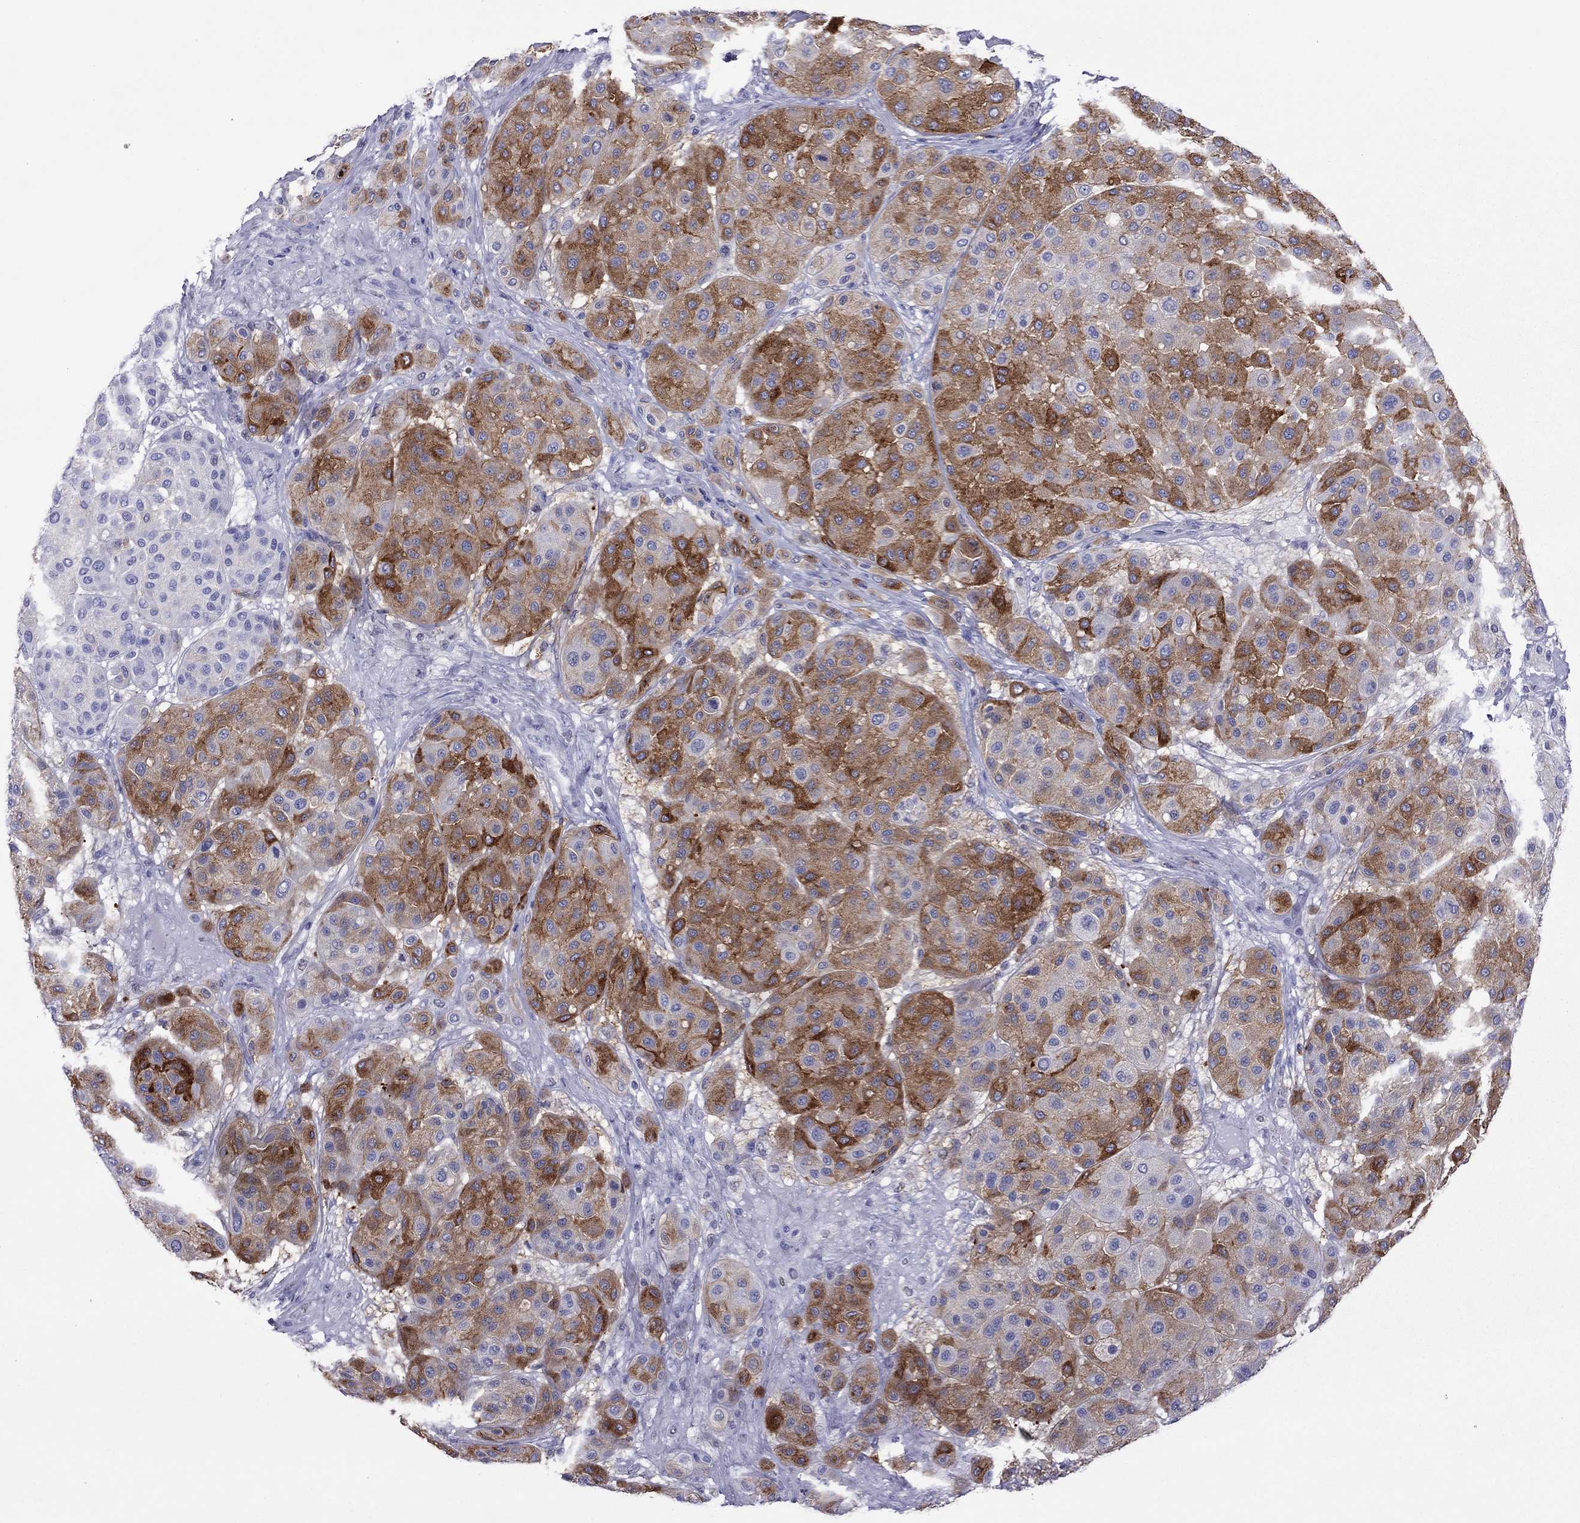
{"staining": {"intensity": "strong", "quantity": "25%-75%", "location": "cytoplasmic/membranous"}, "tissue": "melanoma", "cell_type": "Tumor cells", "image_type": "cancer", "snomed": [{"axis": "morphology", "description": "Malignant melanoma, Metastatic site"}, {"axis": "topography", "description": "Smooth muscle"}], "caption": "Immunohistochemistry (IHC) (DAB (3,3'-diaminobenzidine)) staining of melanoma demonstrates strong cytoplasmic/membranous protein expression in about 25%-75% of tumor cells.", "gene": "MPZ", "patient": {"sex": "male", "age": 41}}